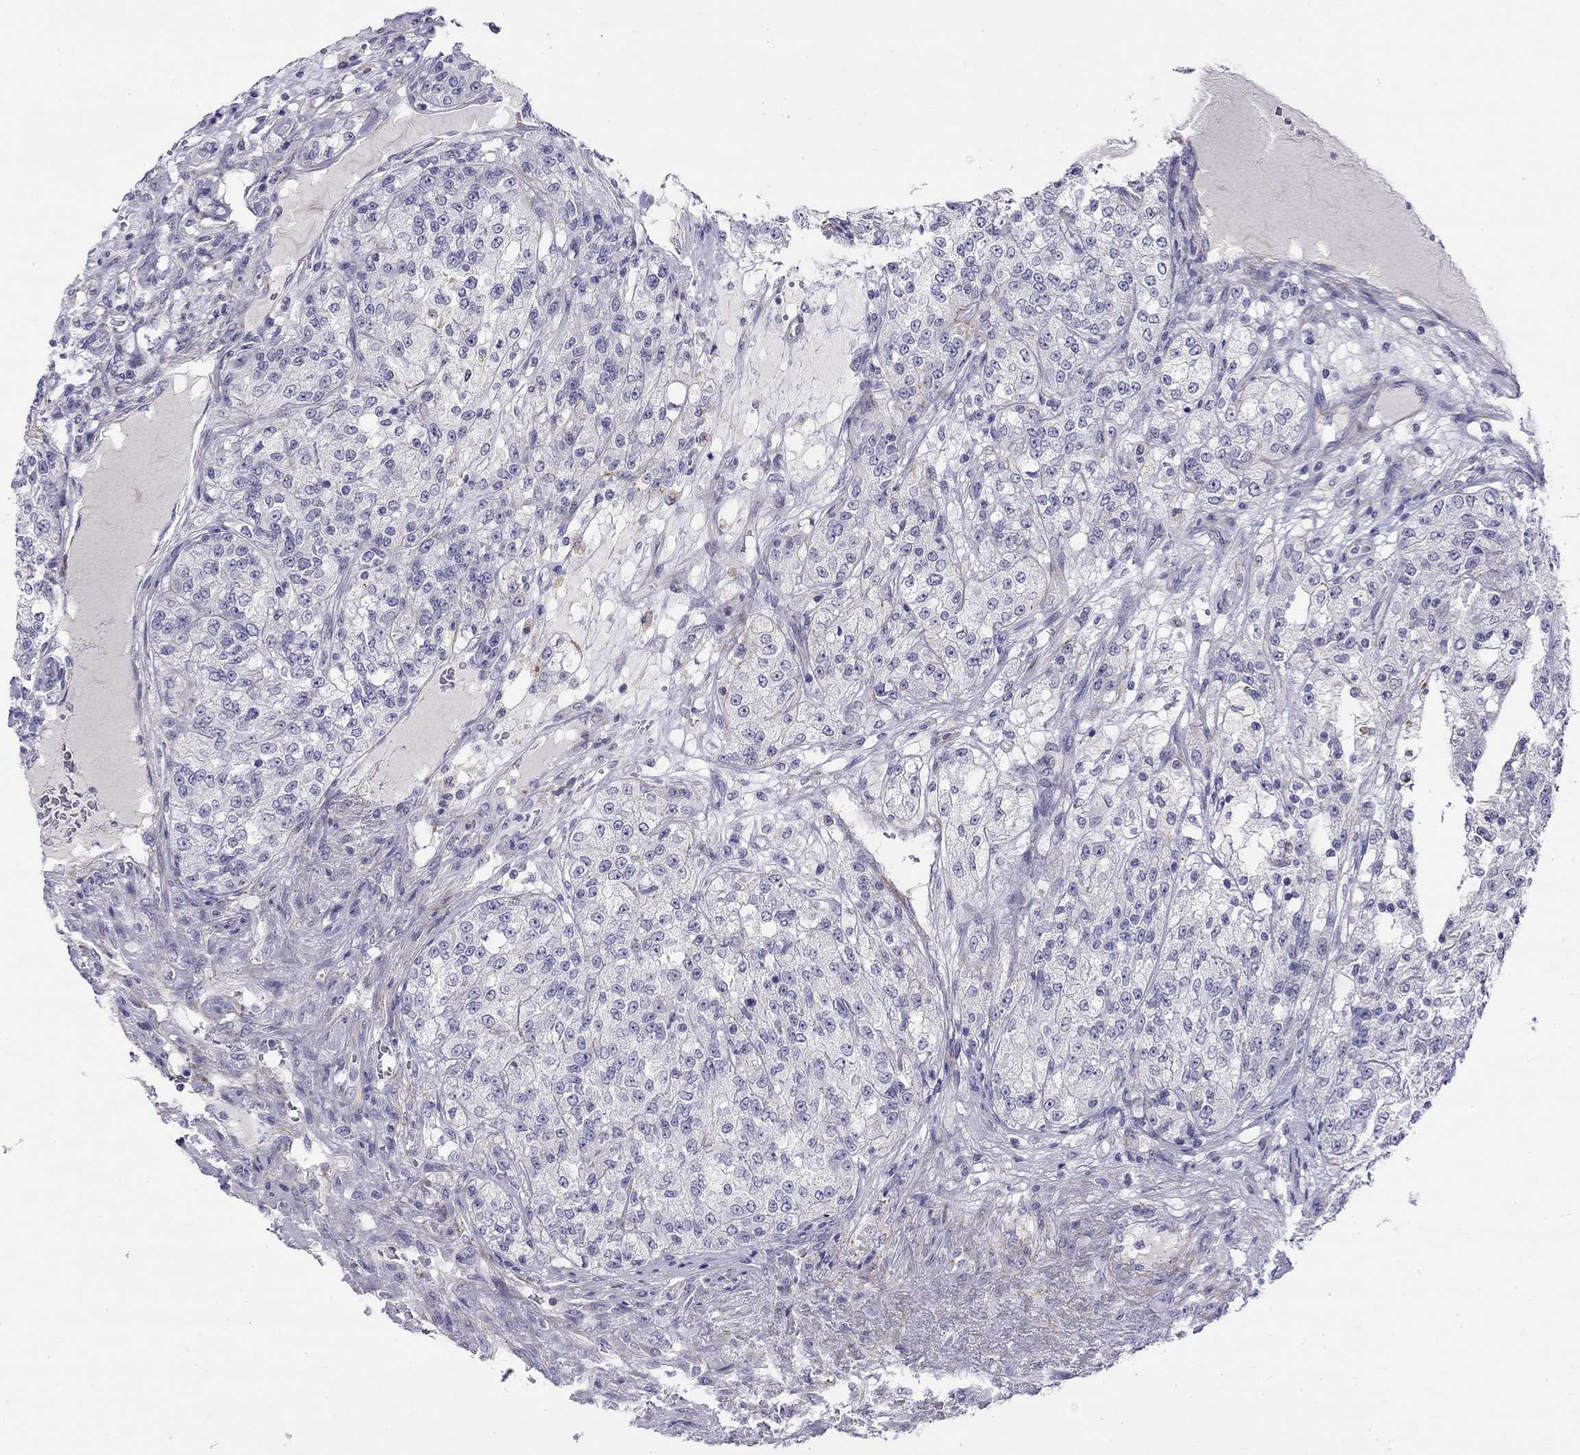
{"staining": {"intensity": "negative", "quantity": "none", "location": "none"}, "tissue": "renal cancer", "cell_type": "Tumor cells", "image_type": "cancer", "snomed": [{"axis": "morphology", "description": "Adenocarcinoma, NOS"}, {"axis": "topography", "description": "Kidney"}], "caption": "An immunohistochemistry (IHC) micrograph of renal cancer (adenocarcinoma) is shown. There is no staining in tumor cells of renal cancer (adenocarcinoma). (Immunohistochemistry, brightfield microscopy, high magnification).", "gene": "RTL1", "patient": {"sex": "female", "age": 63}}